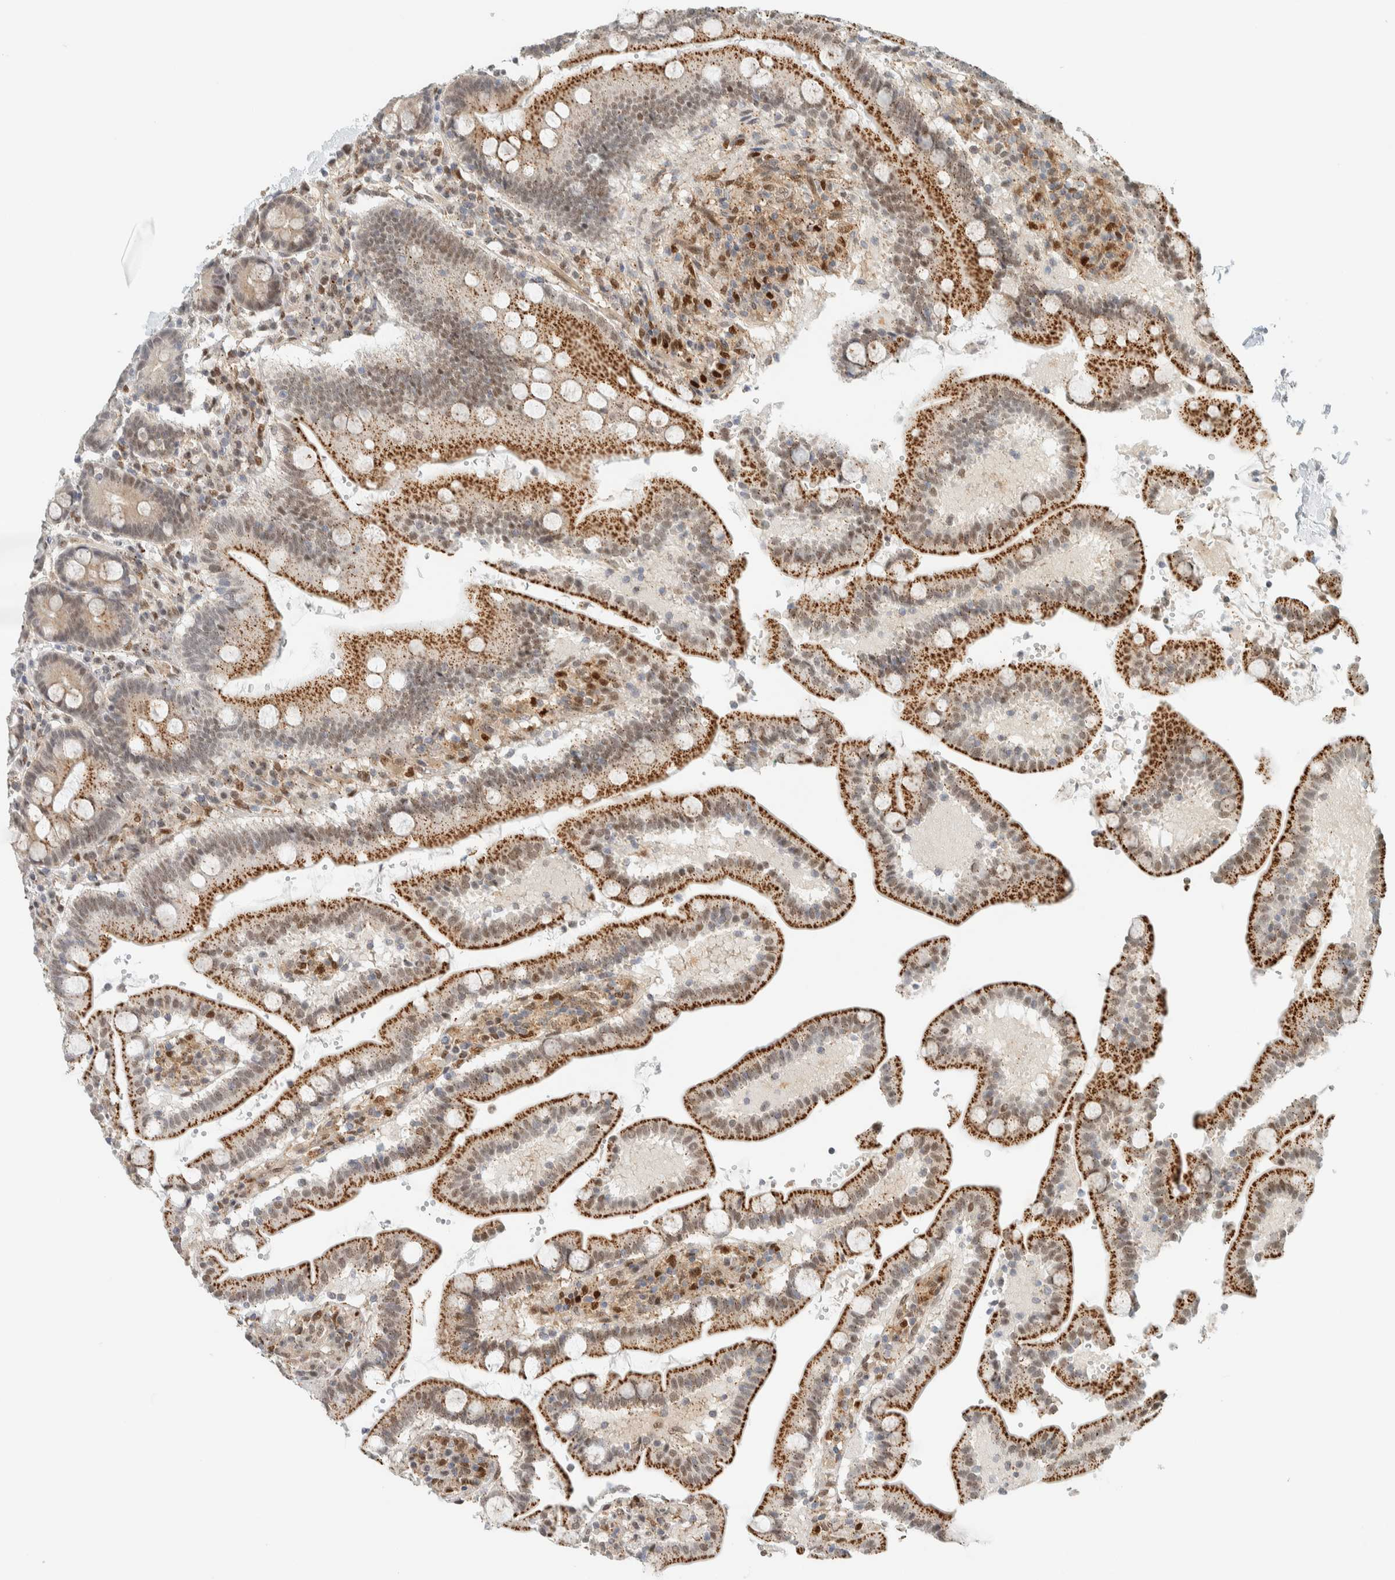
{"staining": {"intensity": "moderate", "quantity": ">75%", "location": "cytoplasmic/membranous,nuclear"}, "tissue": "duodenum", "cell_type": "Glandular cells", "image_type": "normal", "snomed": [{"axis": "morphology", "description": "Normal tissue, NOS"}, {"axis": "topography", "description": "Small intestine, NOS"}], "caption": "DAB (3,3'-diaminobenzidine) immunohistochemical staining of normal human duodenum demonstrates moderate cytoplasmic/membranous,nuclear protein positivity in approximately >75% of glandular cells.", "gene": "TFE3", "patient": {"sex": "female", "age": 71}}